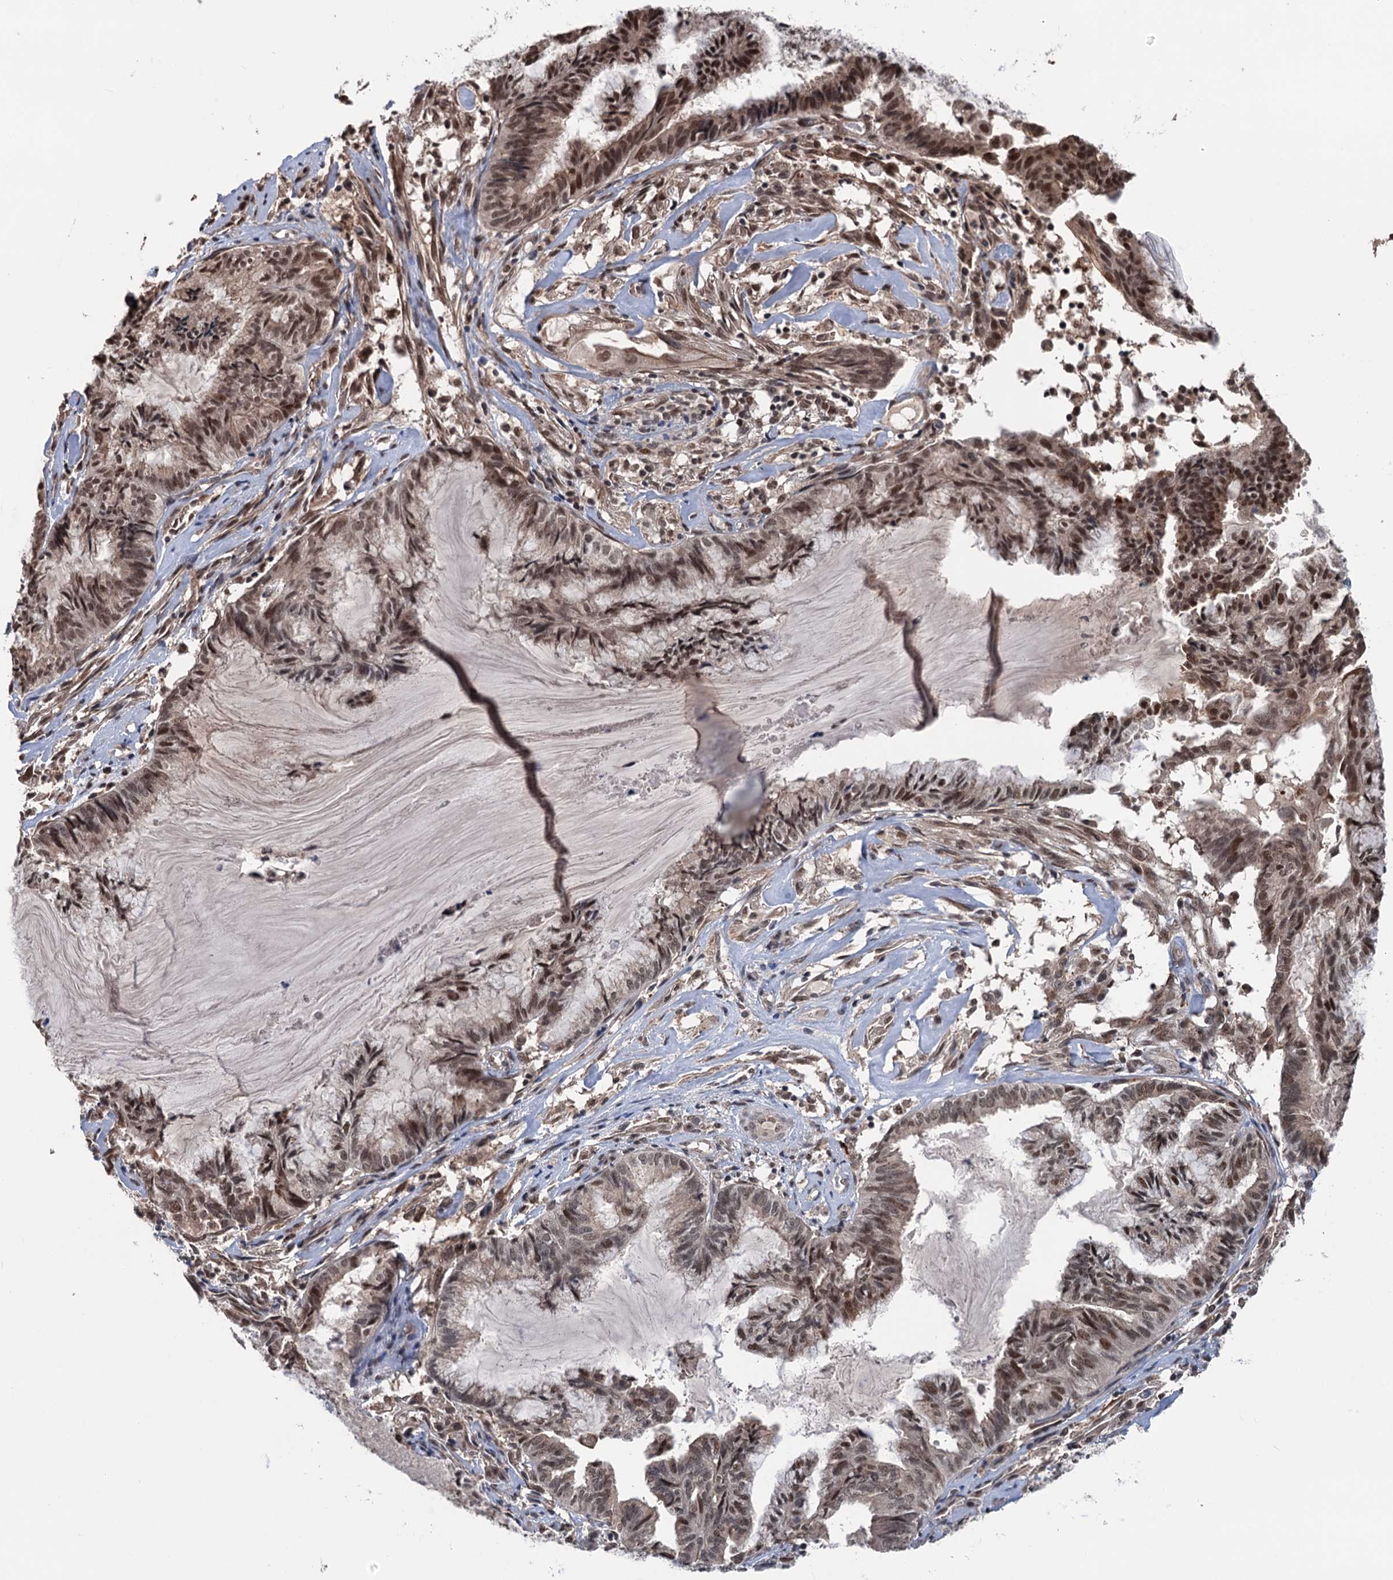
{"staining": {"intensity": "moderate", "quantity": ">75%", "location": "nuclear"}, "tissue": "endometrial cancer", "cell_type": "Tumor cells", "image_type": "cancer", "snomed": [{"axis": "morphology", "description": "Adenocarcinoma, NOS"}, {"axis": "topography", "description": "Endometrium"}], "caption": "High-magnification brightfield microscopy of adenocarcinoma (endometrial) stained with DAB (3,3'-diaminobenzidine) (brown) and counterstained with hematoxylin (blue). tumor cells exhibit moderate nuclear staining is seen in approximately>75% of cells. (brown staining indicates protein expression, while blue staining denotes nuclei).", "gene": "RASSF4", "patient": {"sex": "female", "age": 86}}